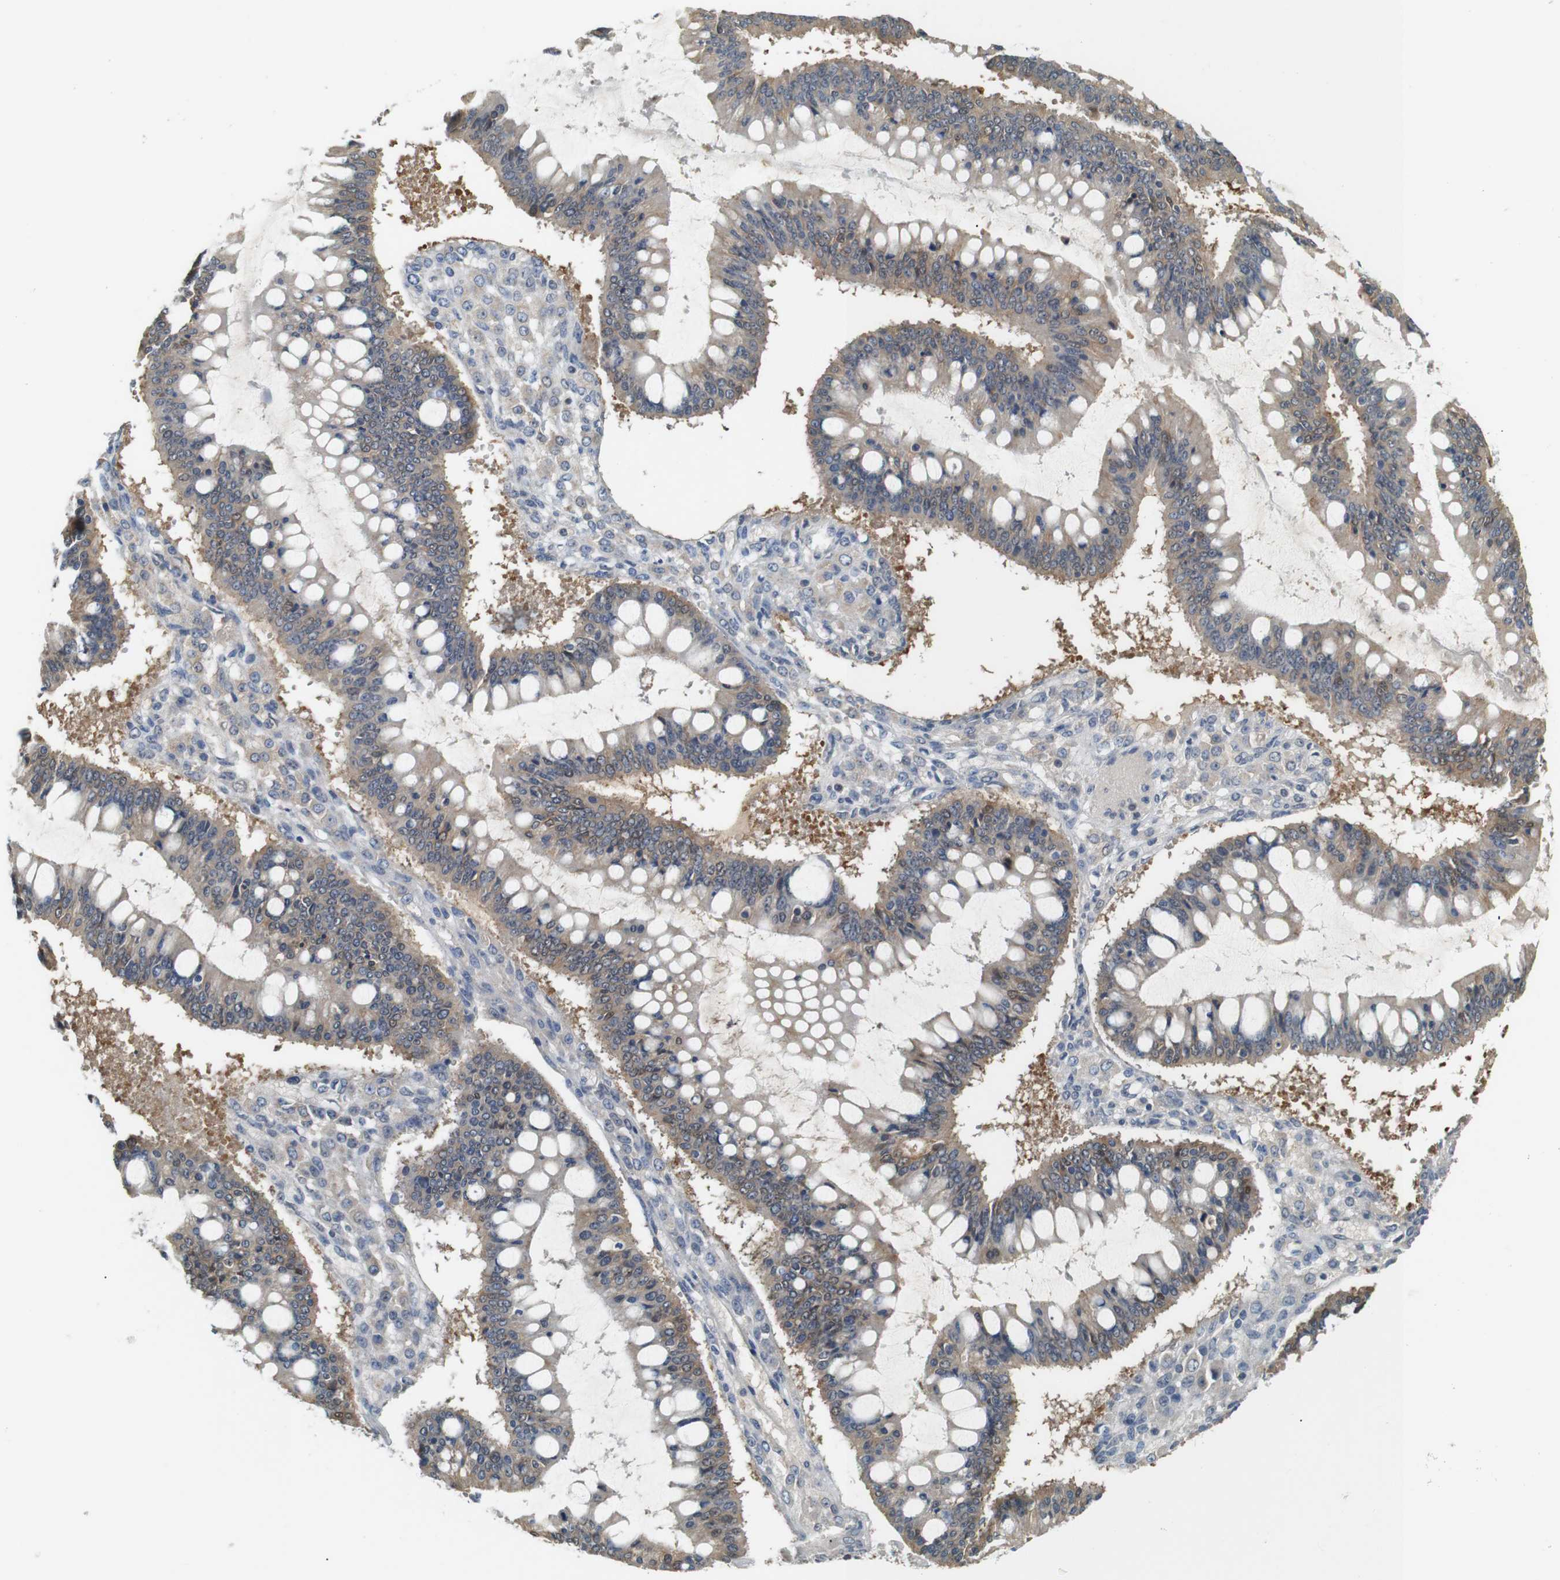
{"staining": {"intensity": "weak", "quantity": ">75%", "location": "cytoplasmic/membranous"}, "tissue": "ovarian cancer", "cell_type": "Tumor cells", "image_type": "cancer", "snomed": [{"axis": "morphology", "description": "Cystadenocarcinoma, mucinous, NOS"}, {"axis": "topography", "description": "Ovary"}], "caption": "High-magnification brightfield microscopy of ovarian cancer (mucinous cystadenocarcinoma) stained with DAB (3,3'-diaminobenzidine) (brown) and counterstained with hematoxylin (blue). tumor cells exhibit weak cytoplasmic/membranous staining is seen in approximately>75% of cells.", "gene": "NEBL", "patient": {"sex": "female", "age": 73}}